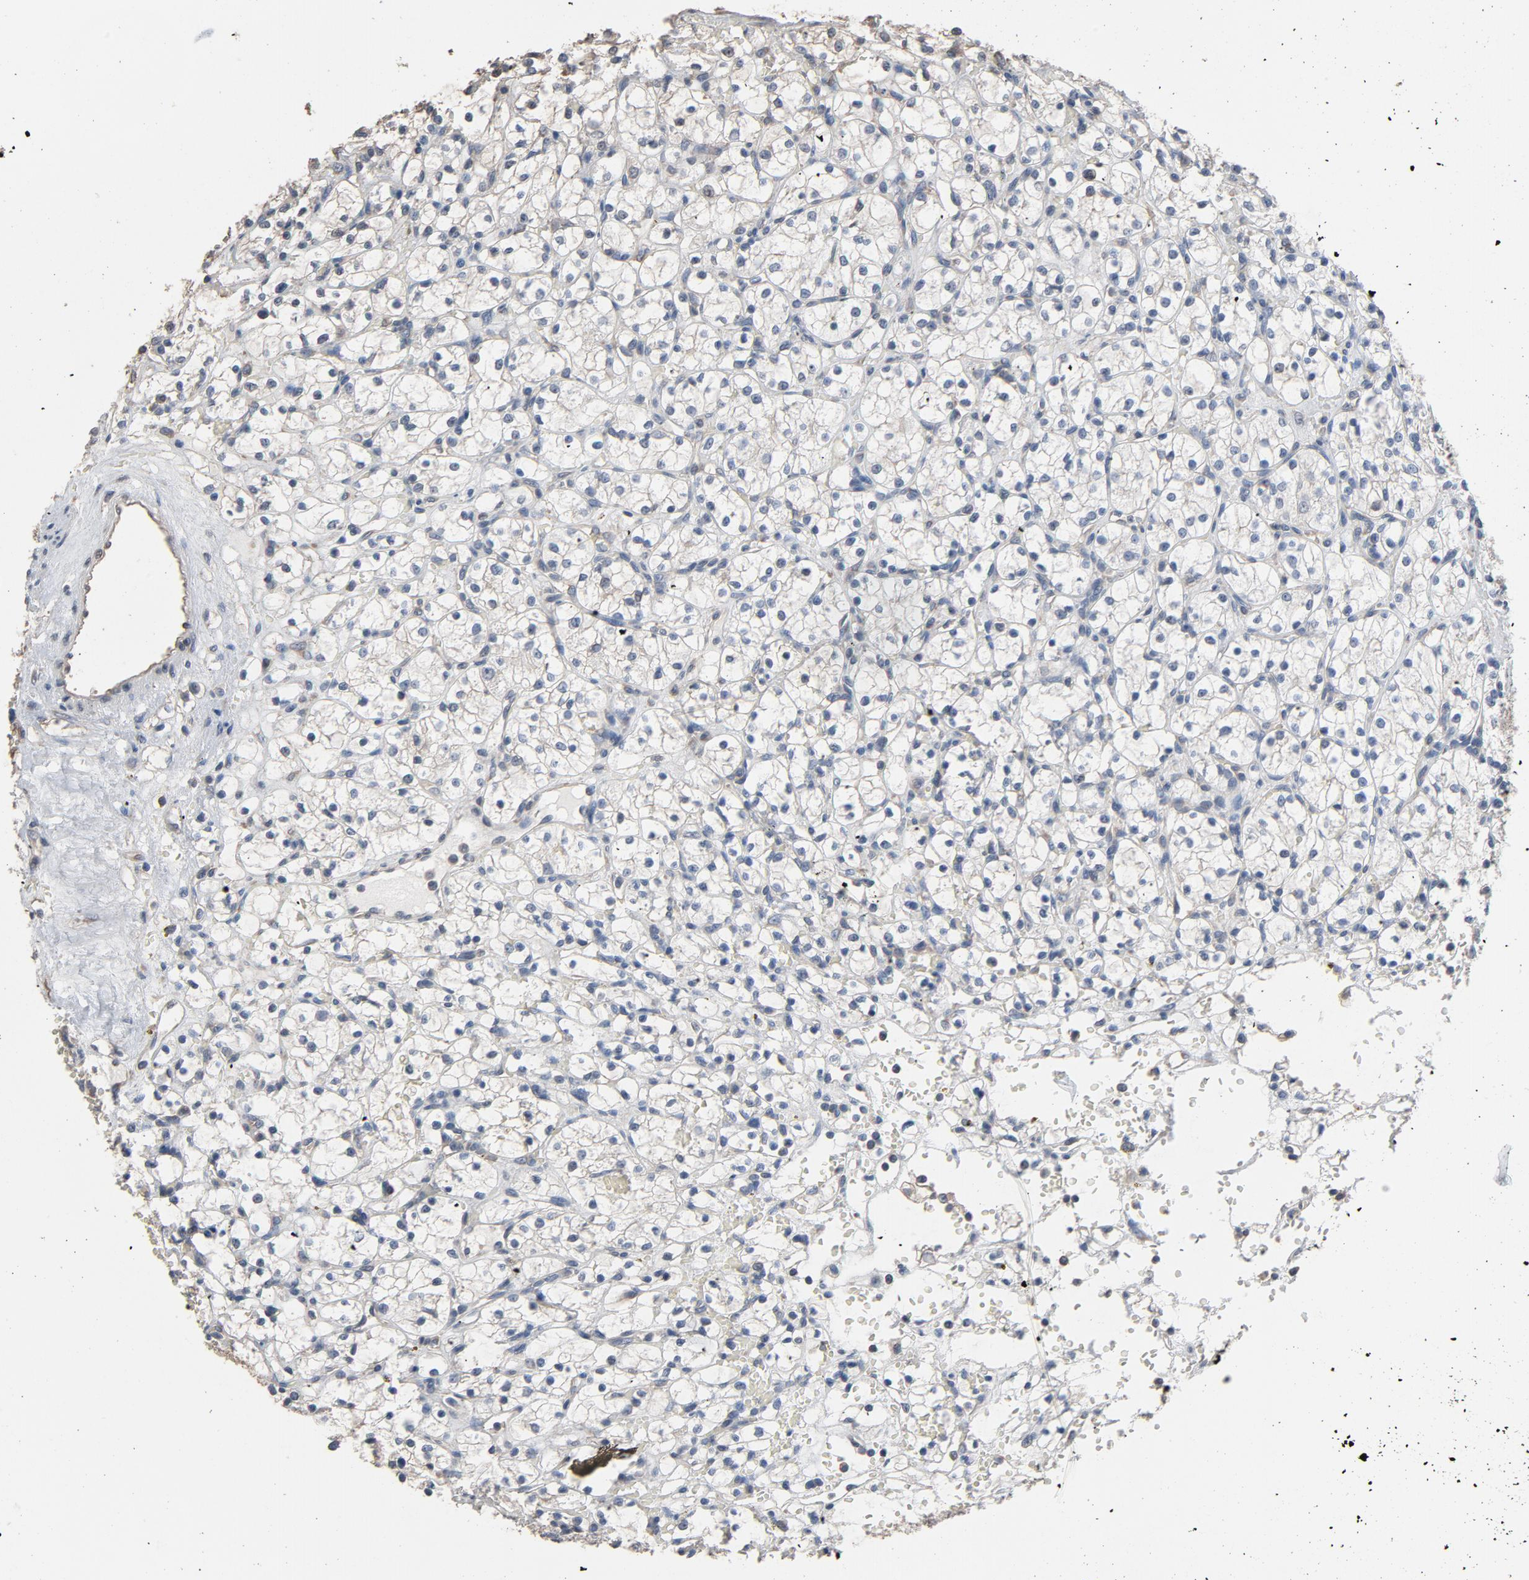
{"staining": {"intensity": "negative", "quantity": "none", "location": "none"}, "tissue": "renal cancer", "cell_type": "Tumor cells", "image_type": "cancer", "snomed": [{"axis": "morphology", "description": "Adenocarcinoma, NOS"}, {"axis": "topography", "description": "Kidney"}], "caption": "Immunohistochemistry of renal cancer demonstrates no staining in tumor cells.", "gene": "SOX6", "patient": {"sex": "female", "age": 60}}